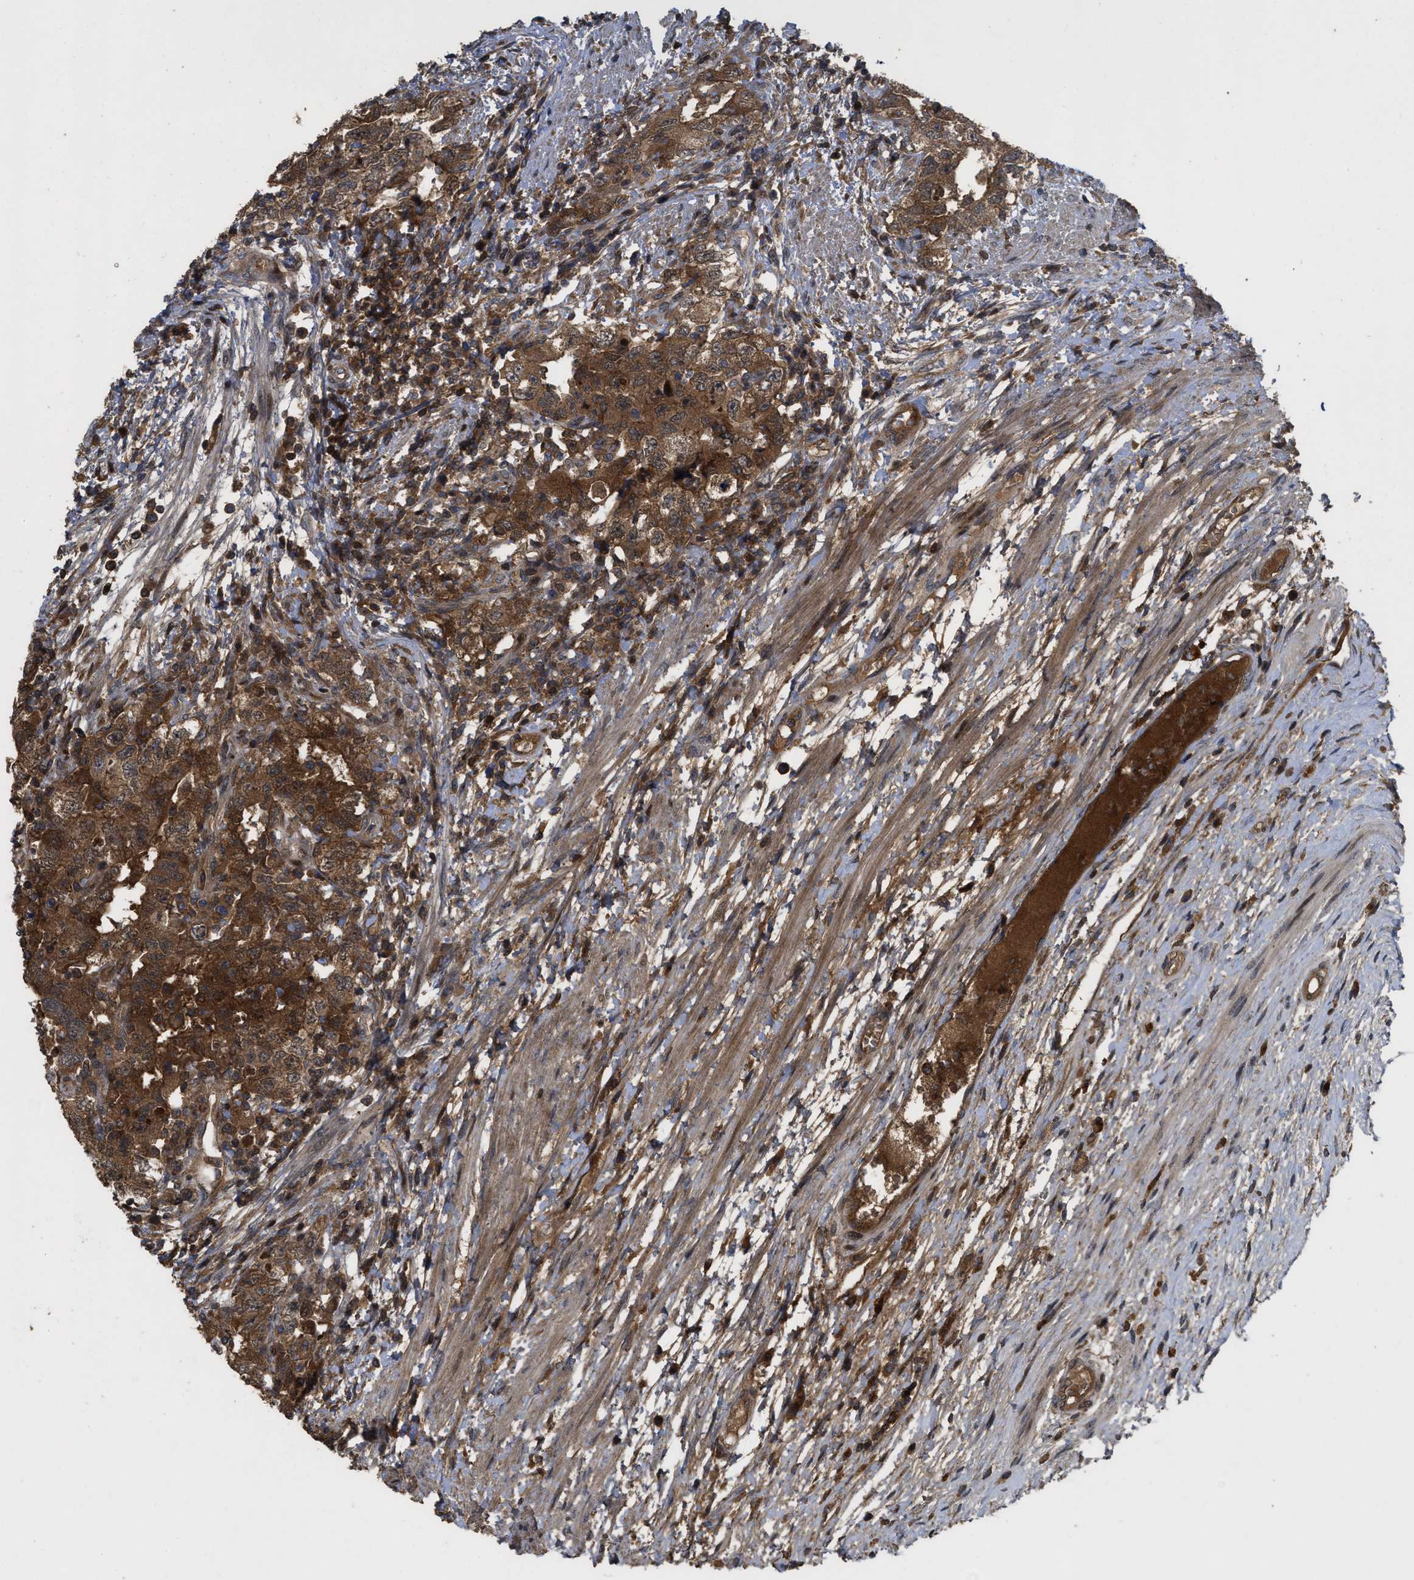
{"staining": {"intensity": "moderate", "quantity": ">75%", "location": "cytoplasmic/membranous,nuclear"}, "tissue": "testis cancer", "cell_type": "Tumor cells", "image_type": "cancer", "snomed": [{"axis": "morphology", "description": "Carcinoma, Embryonal, NOS"}, {"axis": "topography", "description": "Testis"}], "caption": "Protein staining of testis embryonal carcinoma tissue shows moderate cytoplasmic/membranous and nuclear expression in about >75% of tumor cells.", "gene": "CBR3", "patient": {"sex": "male", "age": 26}}